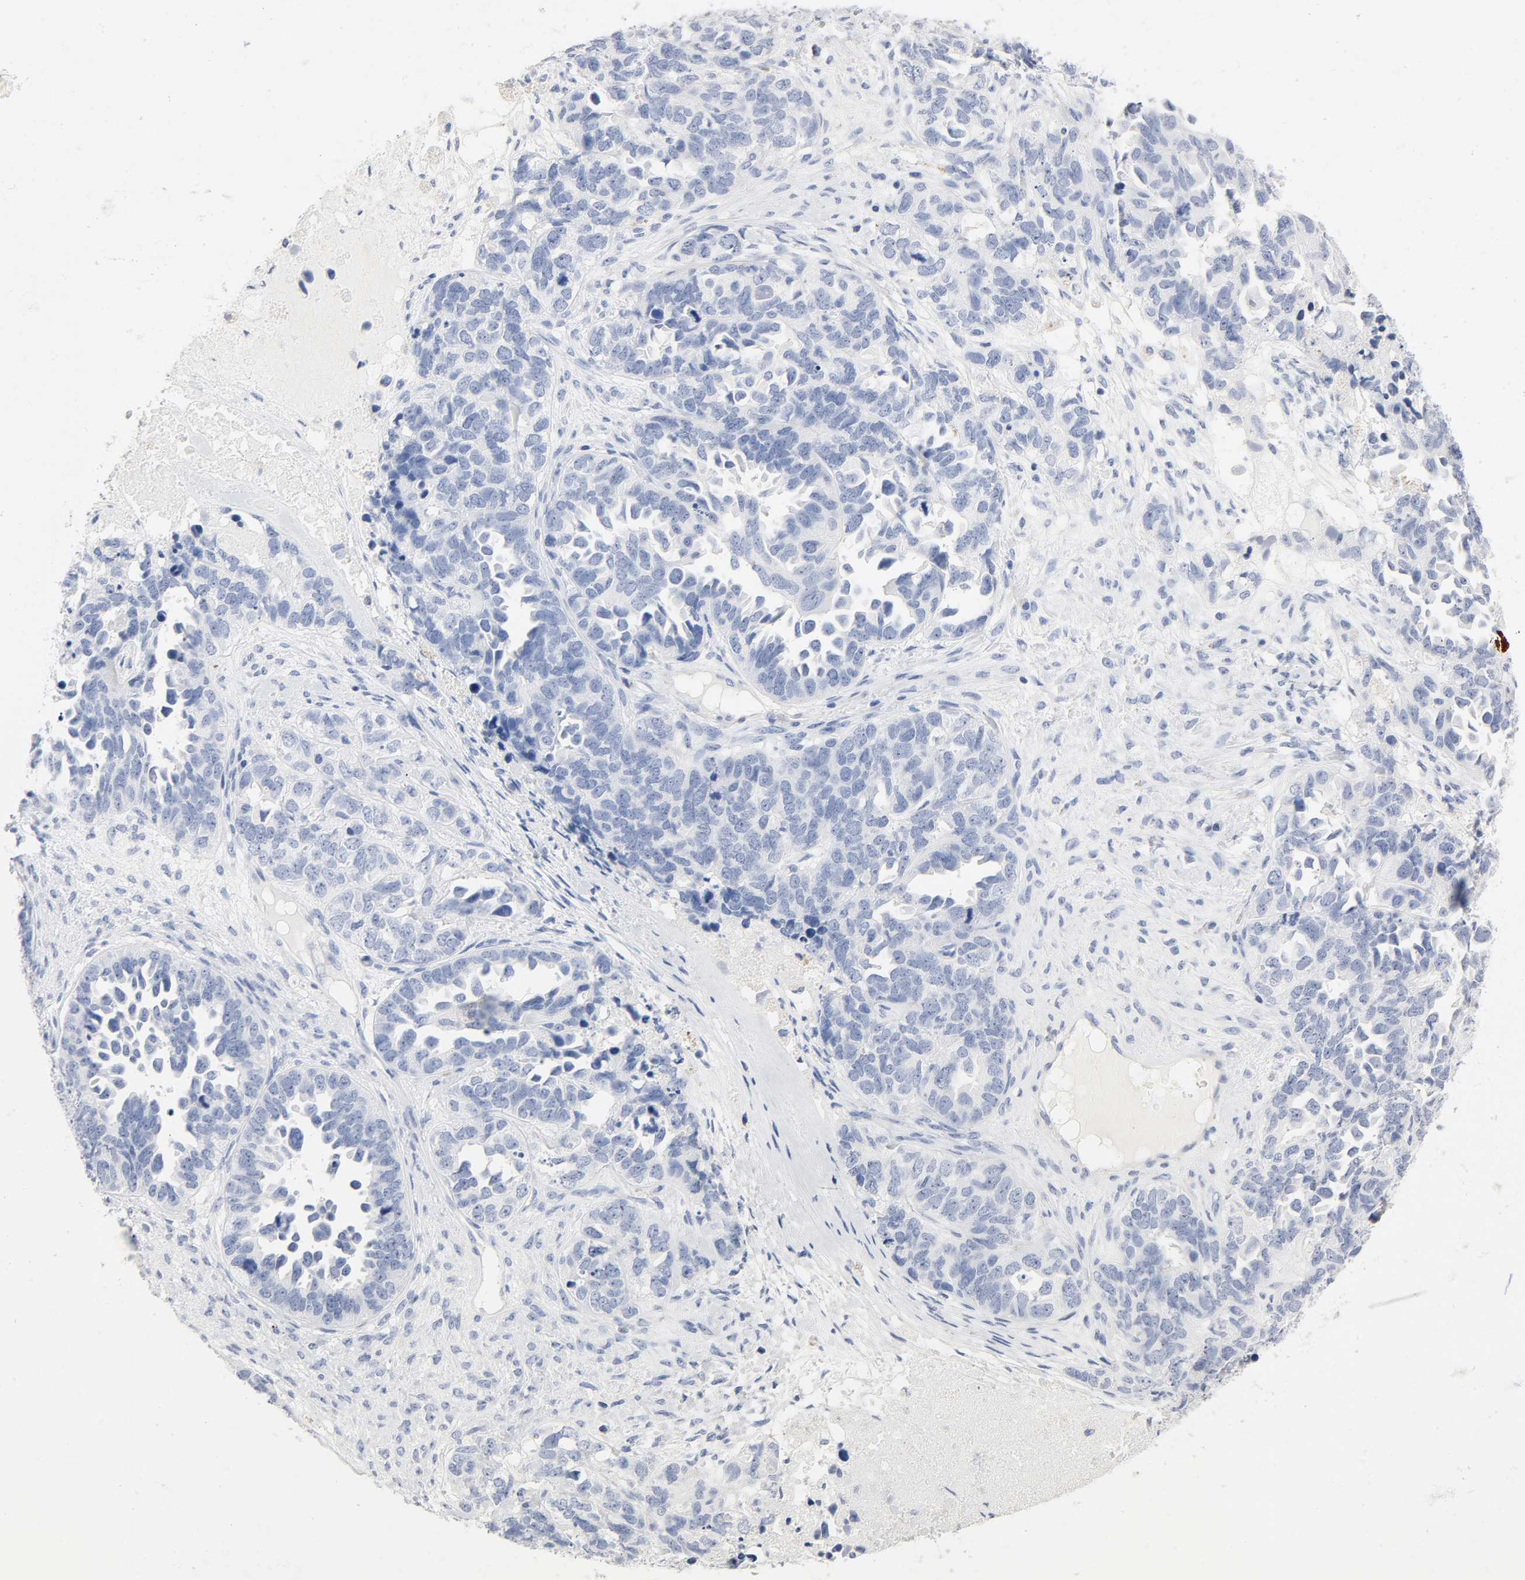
{"staining": {"intensity": "negative", "quantity": "none", "location": "none"}, "tissue": "ovarian cancer", "cell_type": "Tumor cells", "image_type": "cancer", "snomed": [{"axis": "morphology", "description": "Cystadenocarcinoma, serous, NOS"}, {"axis": "topography", "description": "Ovary"}], "caption": "Immunohistochemical staining of ovarian cancer (serous cystadenocarcinoma) displays no significant positivity in tumor cells. The staining was performed using DAB to visualize the protein expression in brown, while the nuclei were stained in blue with hematoxylin (Magnification: 20x).", "gene": "PLP1", "patient": {"sex": "female", "age": 82}}